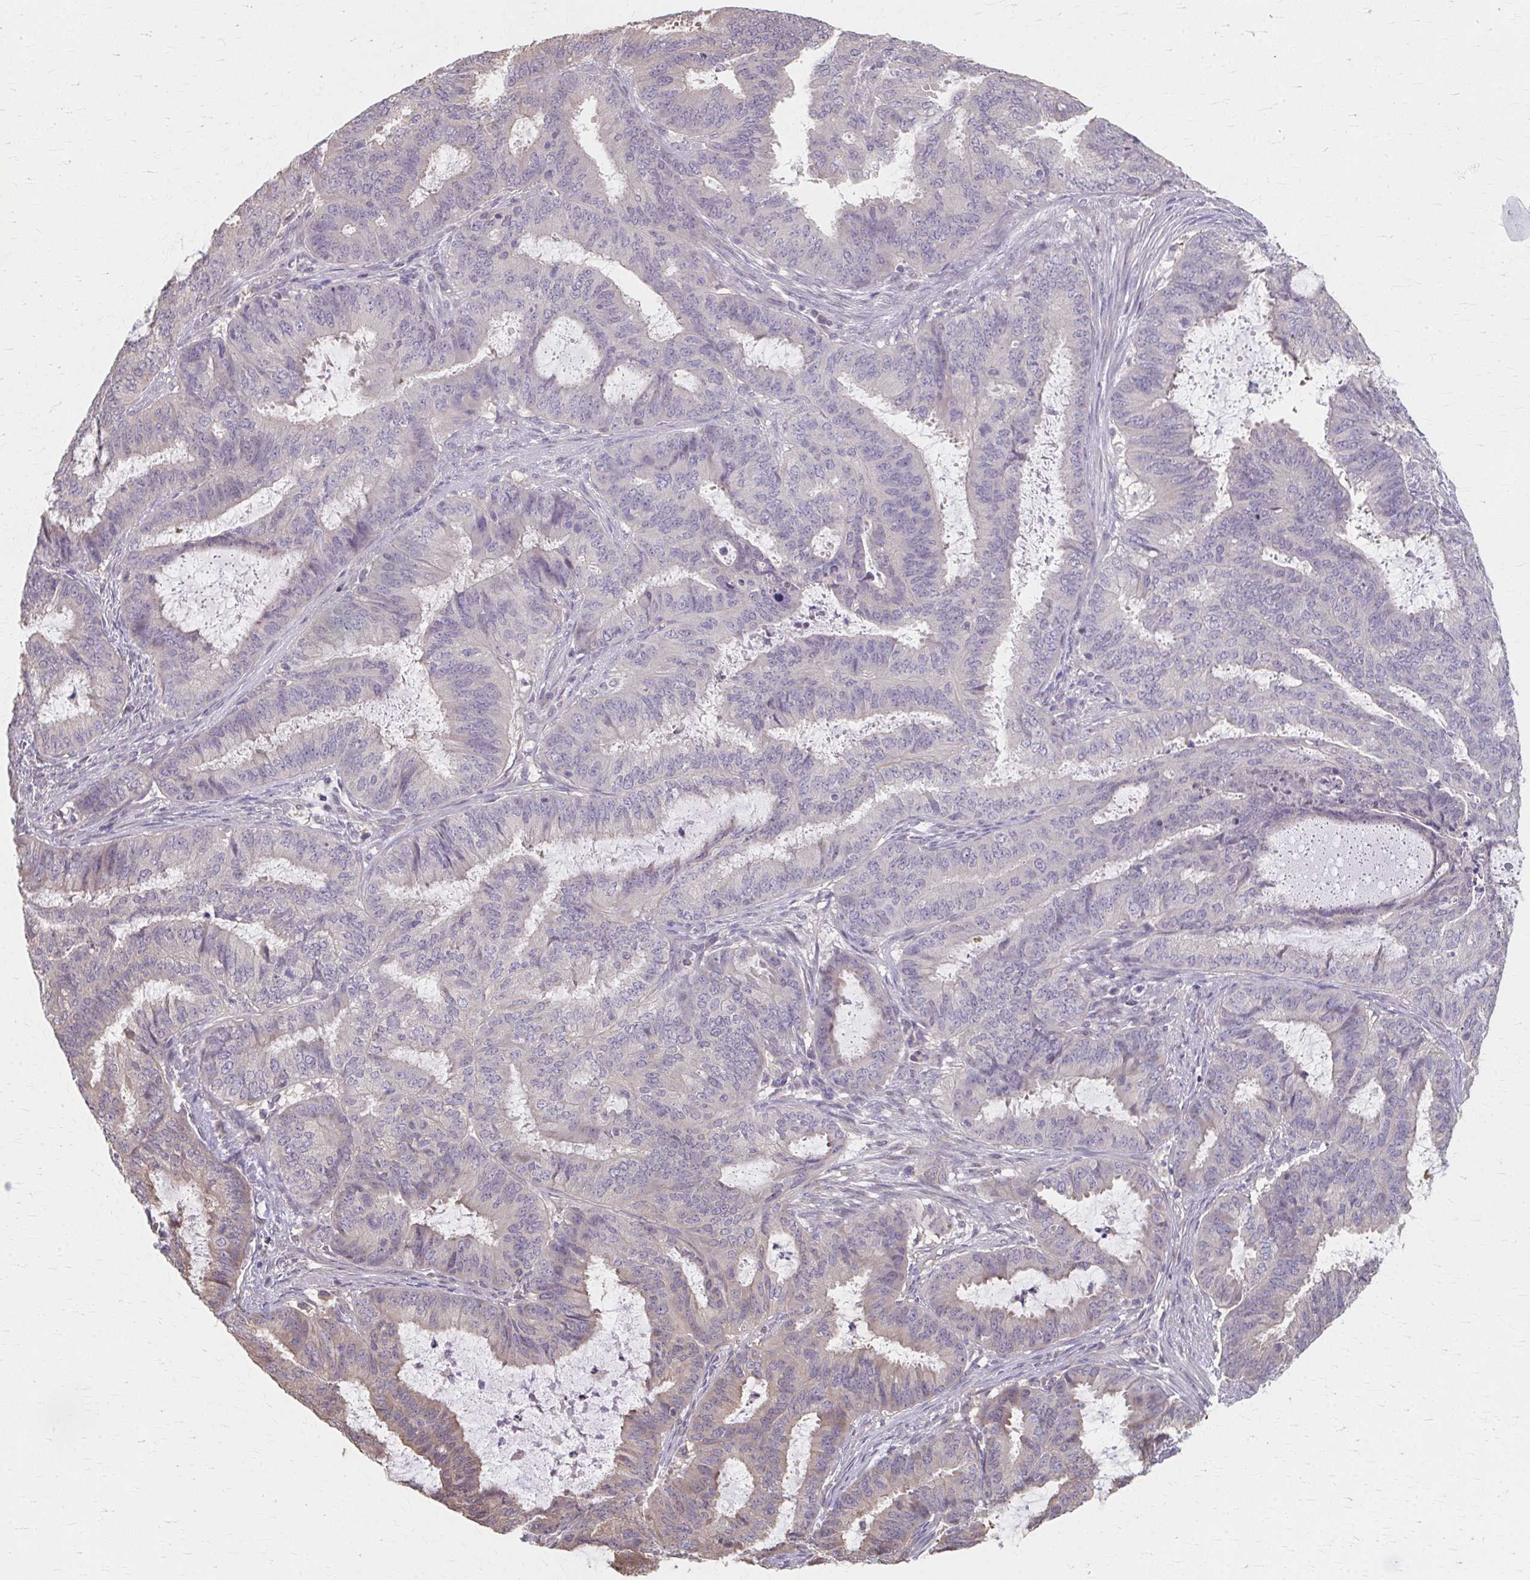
{"staining": {"intensity": "negative", "quantity": "none", "location": "none"}, "tissue": "endometrial cancer", "cell_type": "Tumor cells", "image_type": "cancer", "snomed": [{"axis": "morphology", "description": "Adenocarcinoma, NOS"}, {"axis": "topography", "description": "Endometrium"}], "caption": "Protein analysis of adenocarcinoma (endometrial) displays no significant positivity in tumor cells.", "gene": "RABGAP1L", "patient": {"sex": "female", "age": 51}}